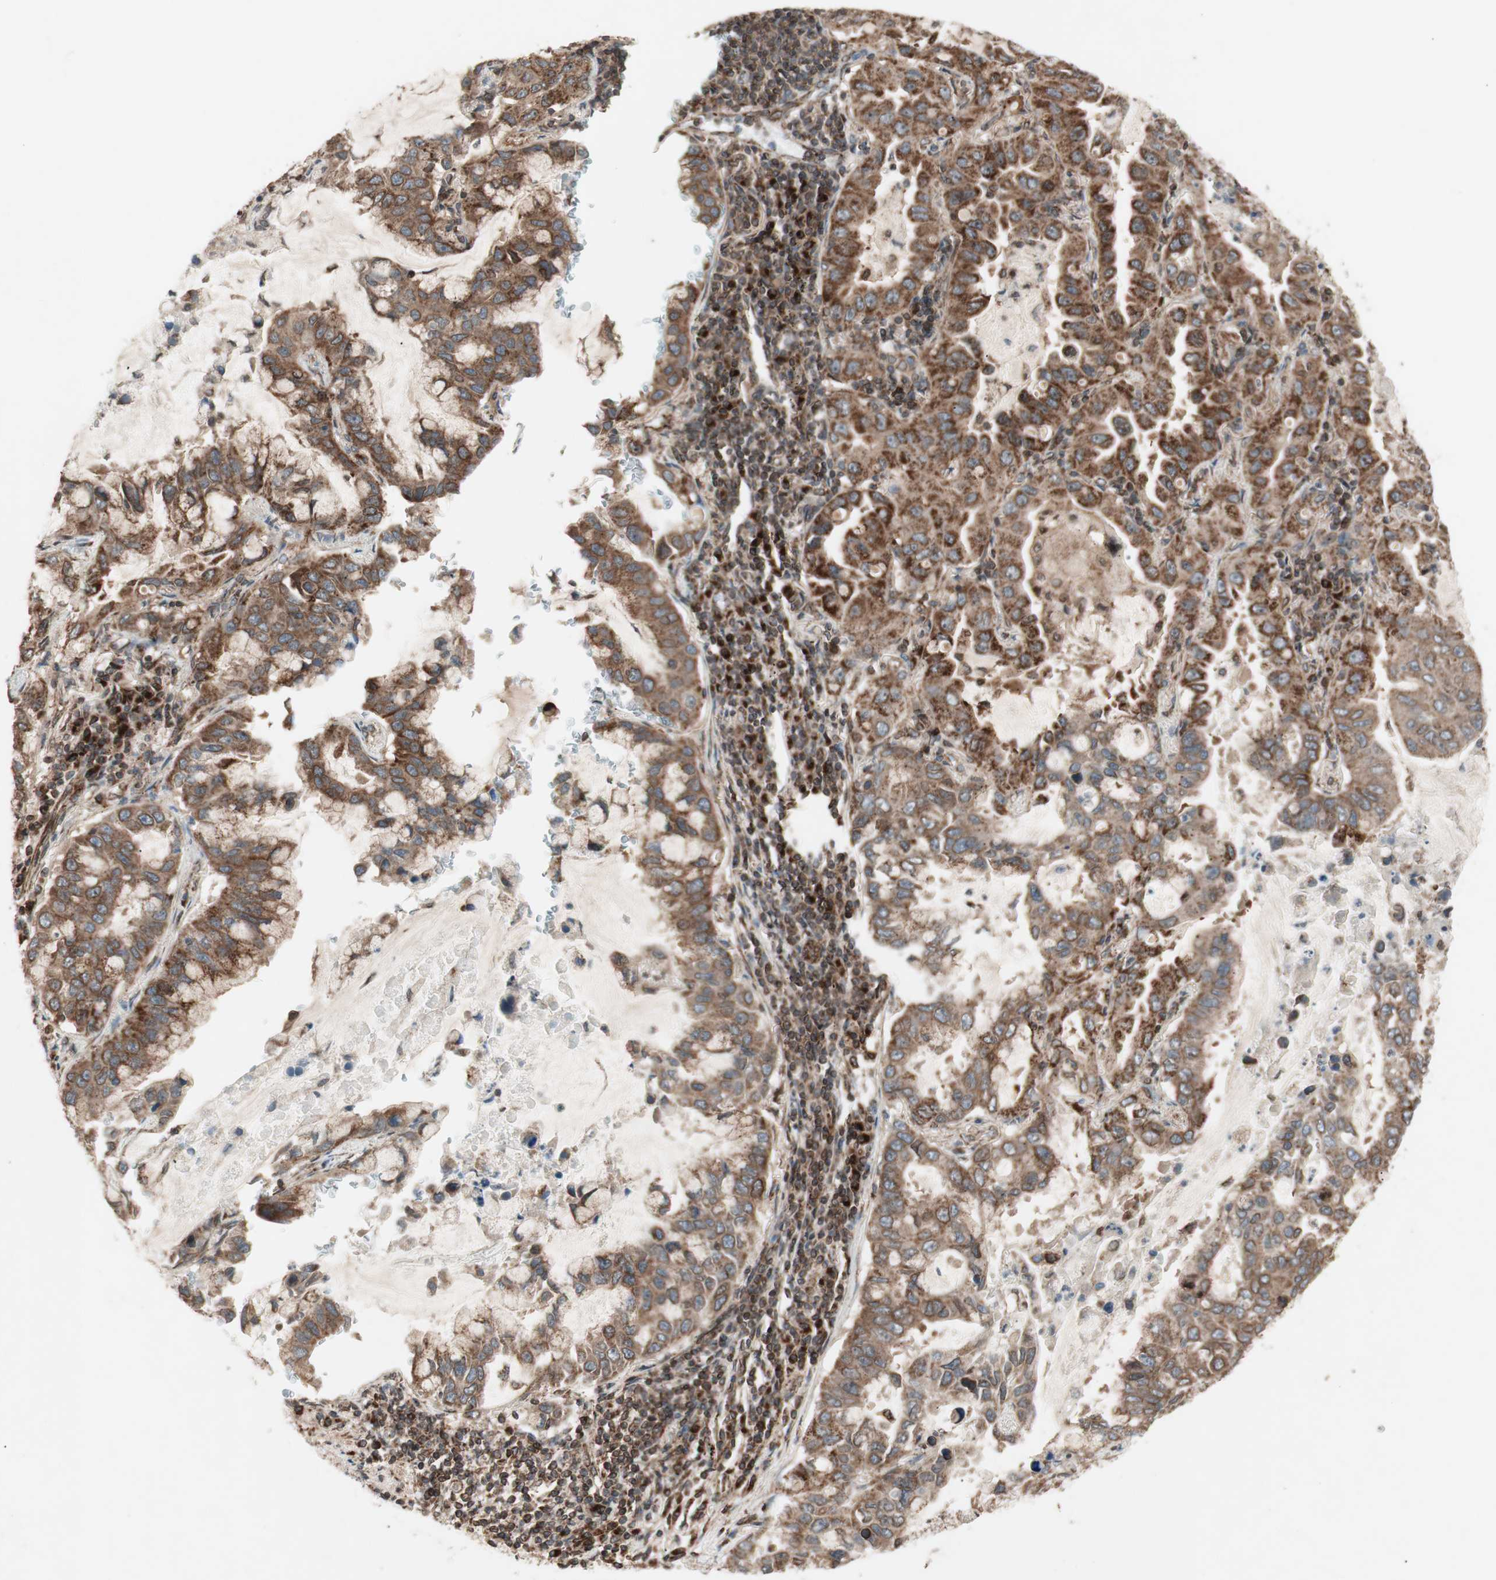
{"staining": {"intensity": "strong", "quantity": ">75%", "location": "cytoplasmic/membranous"}, "tissue": "lung cancer", "cell_type": "Tumor cells", "image_type": "cancer", "snomed": [{"axis": "morphology", "description": "Adenocarcinoma, NOS"}, {"axis": "topography", "description": "Lung"}], "caption": "Strong cytoplasmic/membranous protein positivity is seen in approximately >75% of tumor cells in adenocarcinoma (lung). (DAB = brown stain, brightfield microscopy at high magnification).", "gene": "NUP62", "patient": {"sex": "male", "age": 64}}